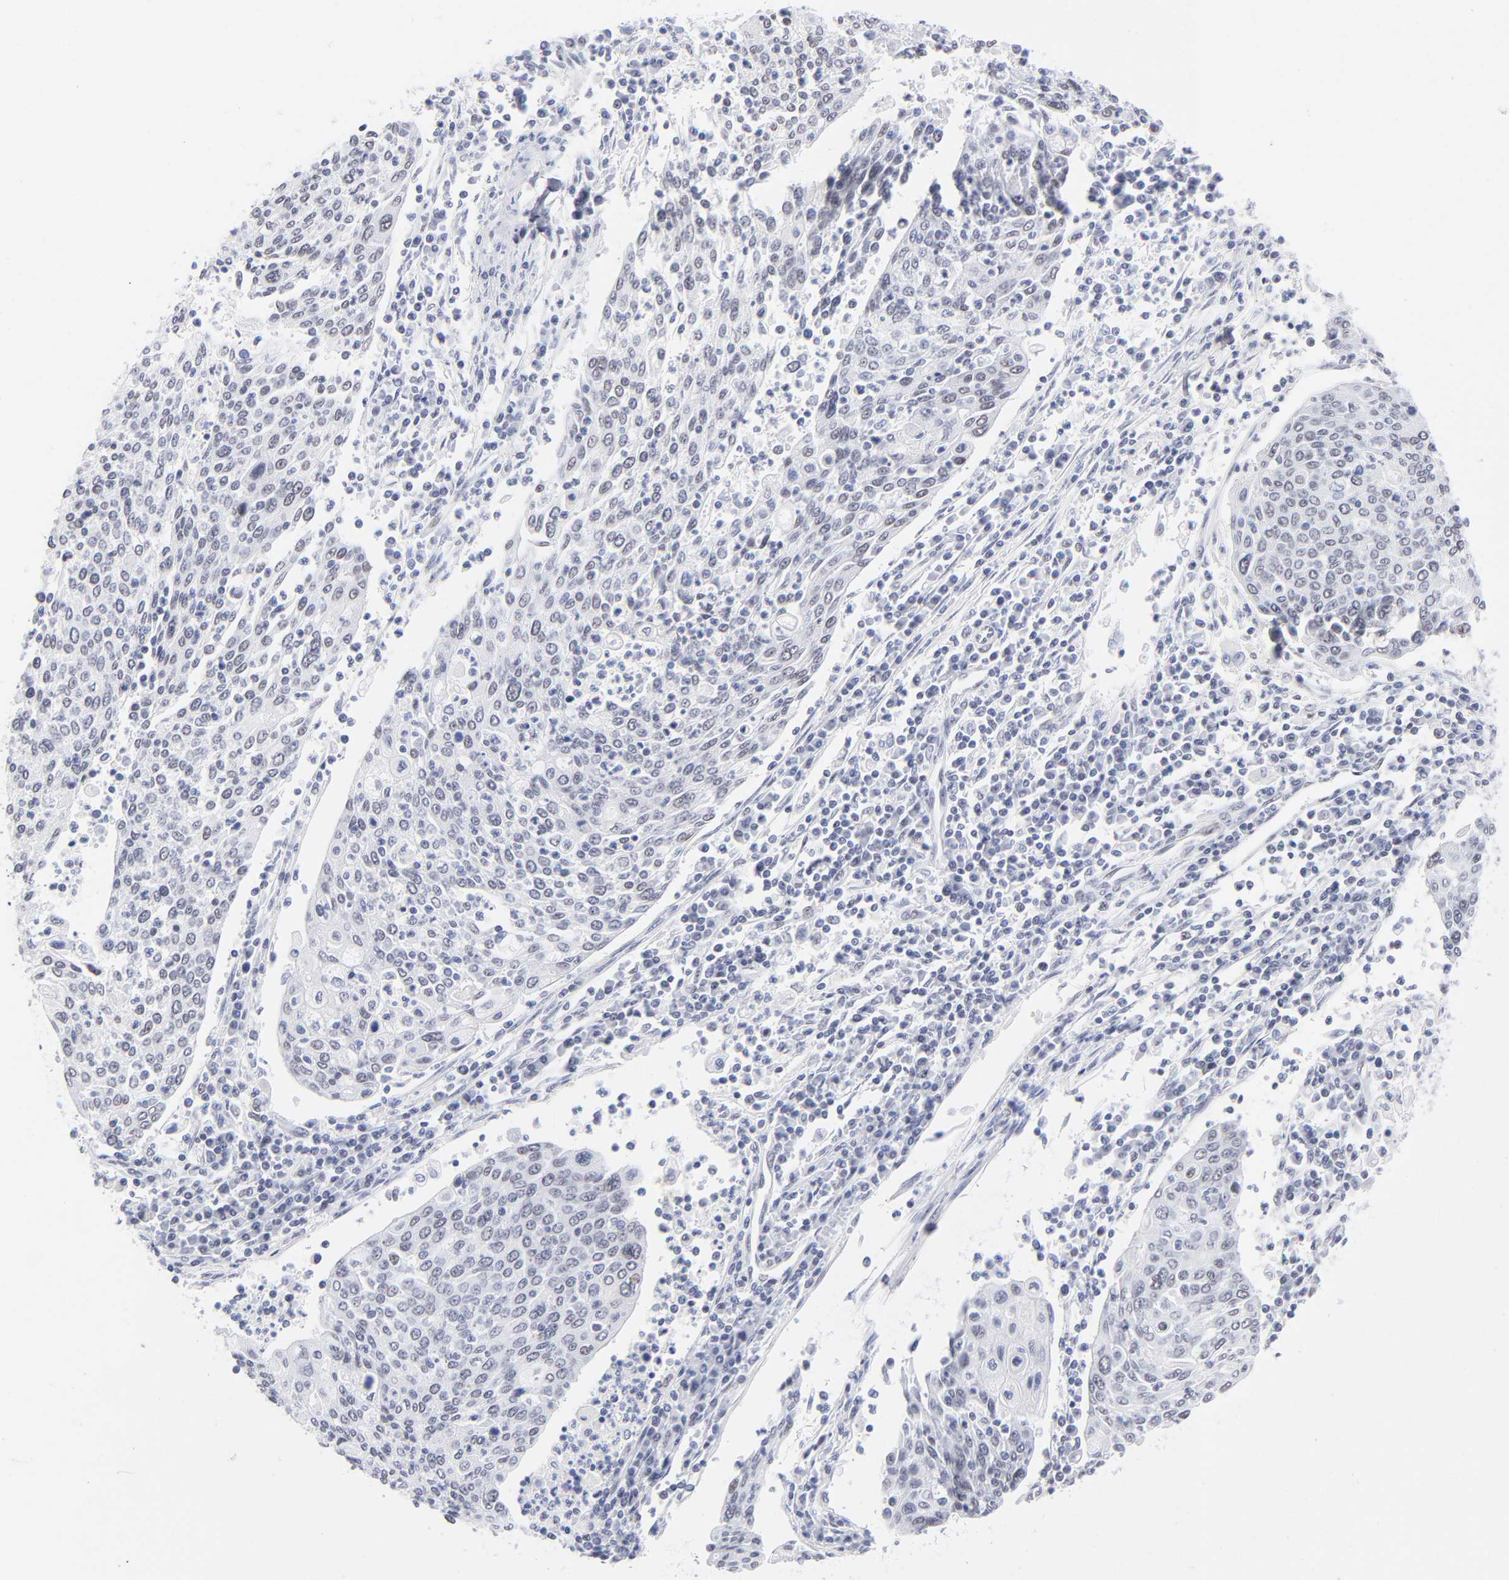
{"staining": {"intensity": "negative", "quantity": "none", "location": "none"}, "tissue": "cervical cancer", "cell_type": "Tumor cells", "image_type": "cancer", "snomed": [{"axis": "morphology", "description": "Squamous cell carcinoma, NOS"}, {"axis": "topography", "description": "Cervix"}], "caption": "This photomicrograph is of cervical cancer stained with immunohistochemistry to label a protein in brown with the nuclei are counter-stained blue. There is no staining in tumor cells.", "gene": "SNRPB", "patient": {"sex": "female", "age": 40}}